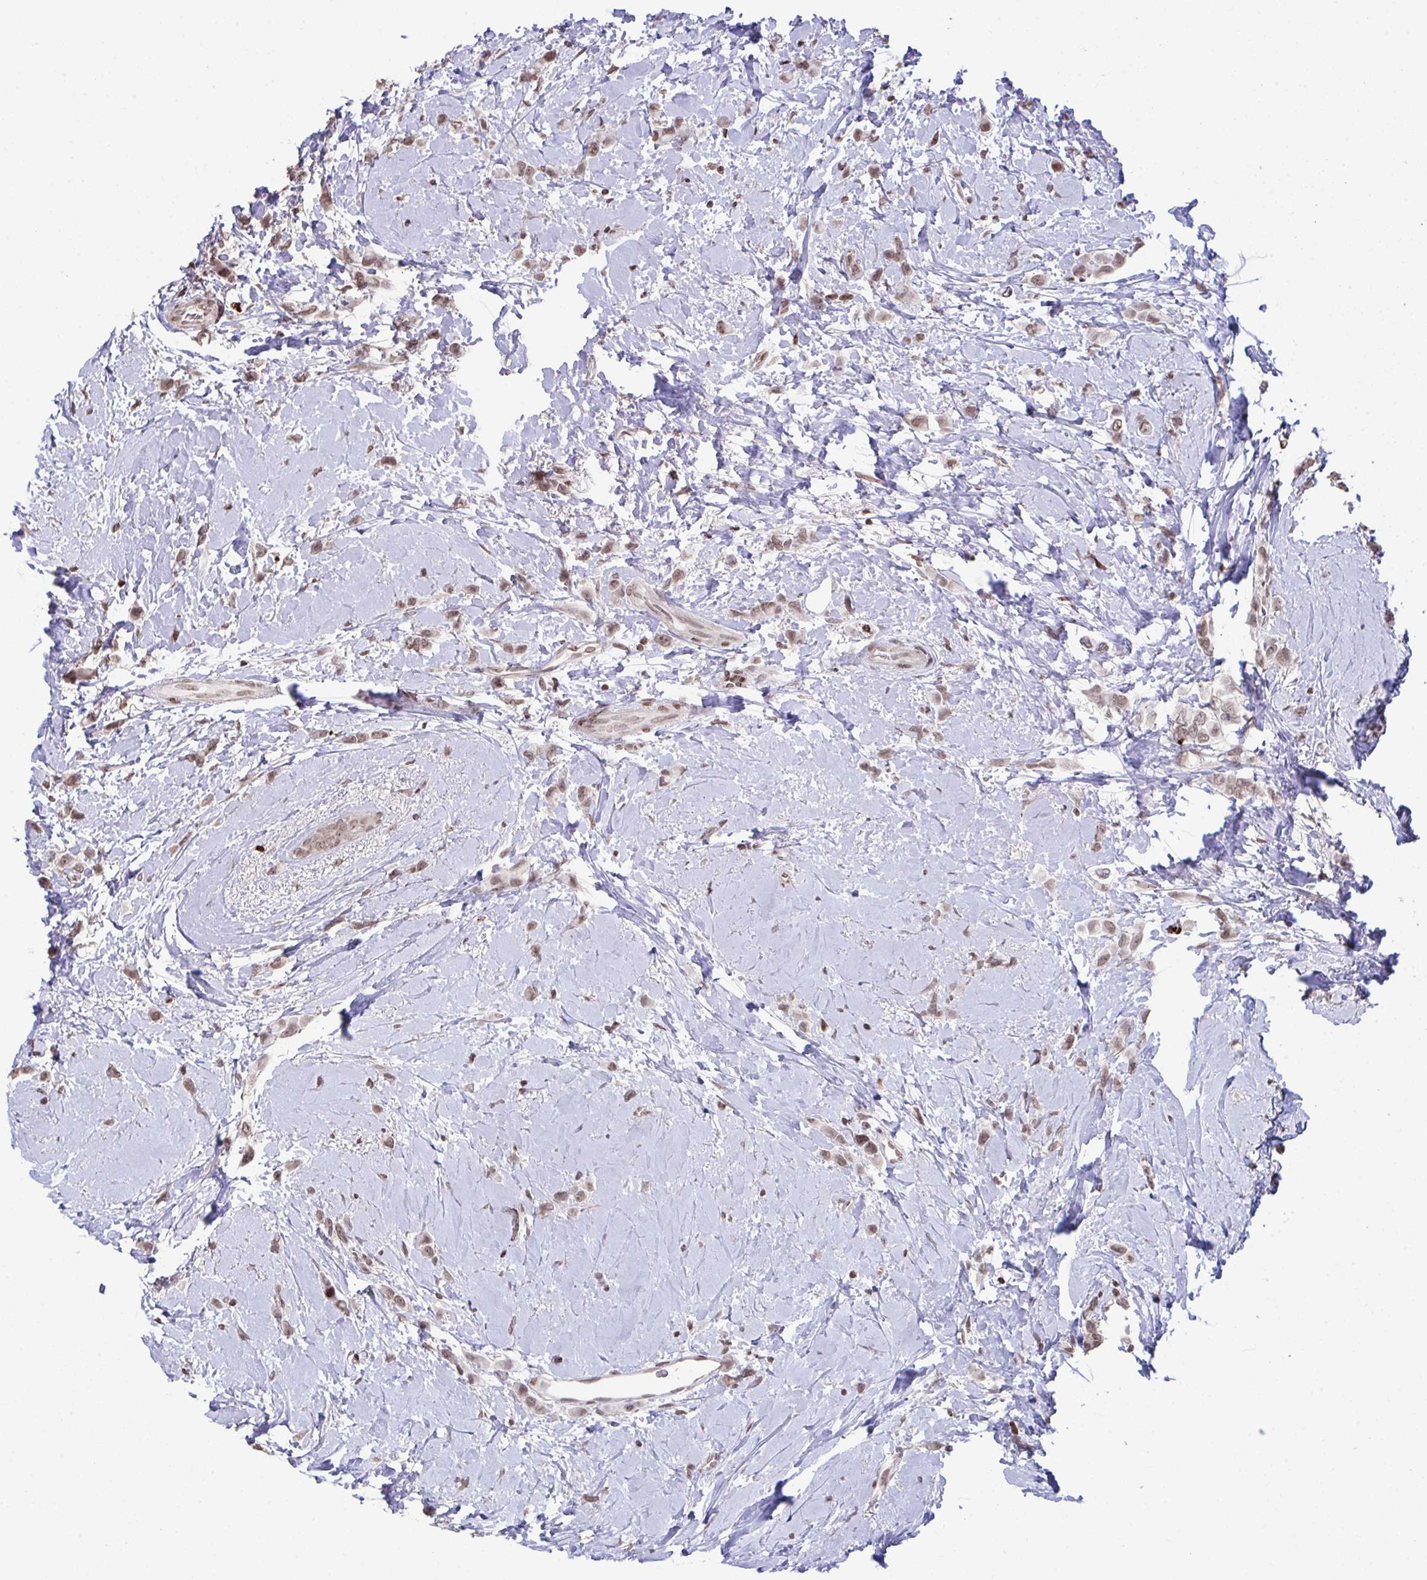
{"staining": {"intensity": "weak", "quantity": ">75%", "location": "nuclear"}, "tissue": "breast cancer", "cell_type": "Tumor cells", "image_type": "cancer", "snomed": [{"axis": "morphology", "description": "Lobular carcinoma"}, {"axis": "topography", "description": "Breast"}], "caption": "A brown stain shows weak nuclear staining of a protein in human breast lobular carcinoma tumor cells.", "gene": "NIP7", "patient": {"sex": "female", "age": 66}}